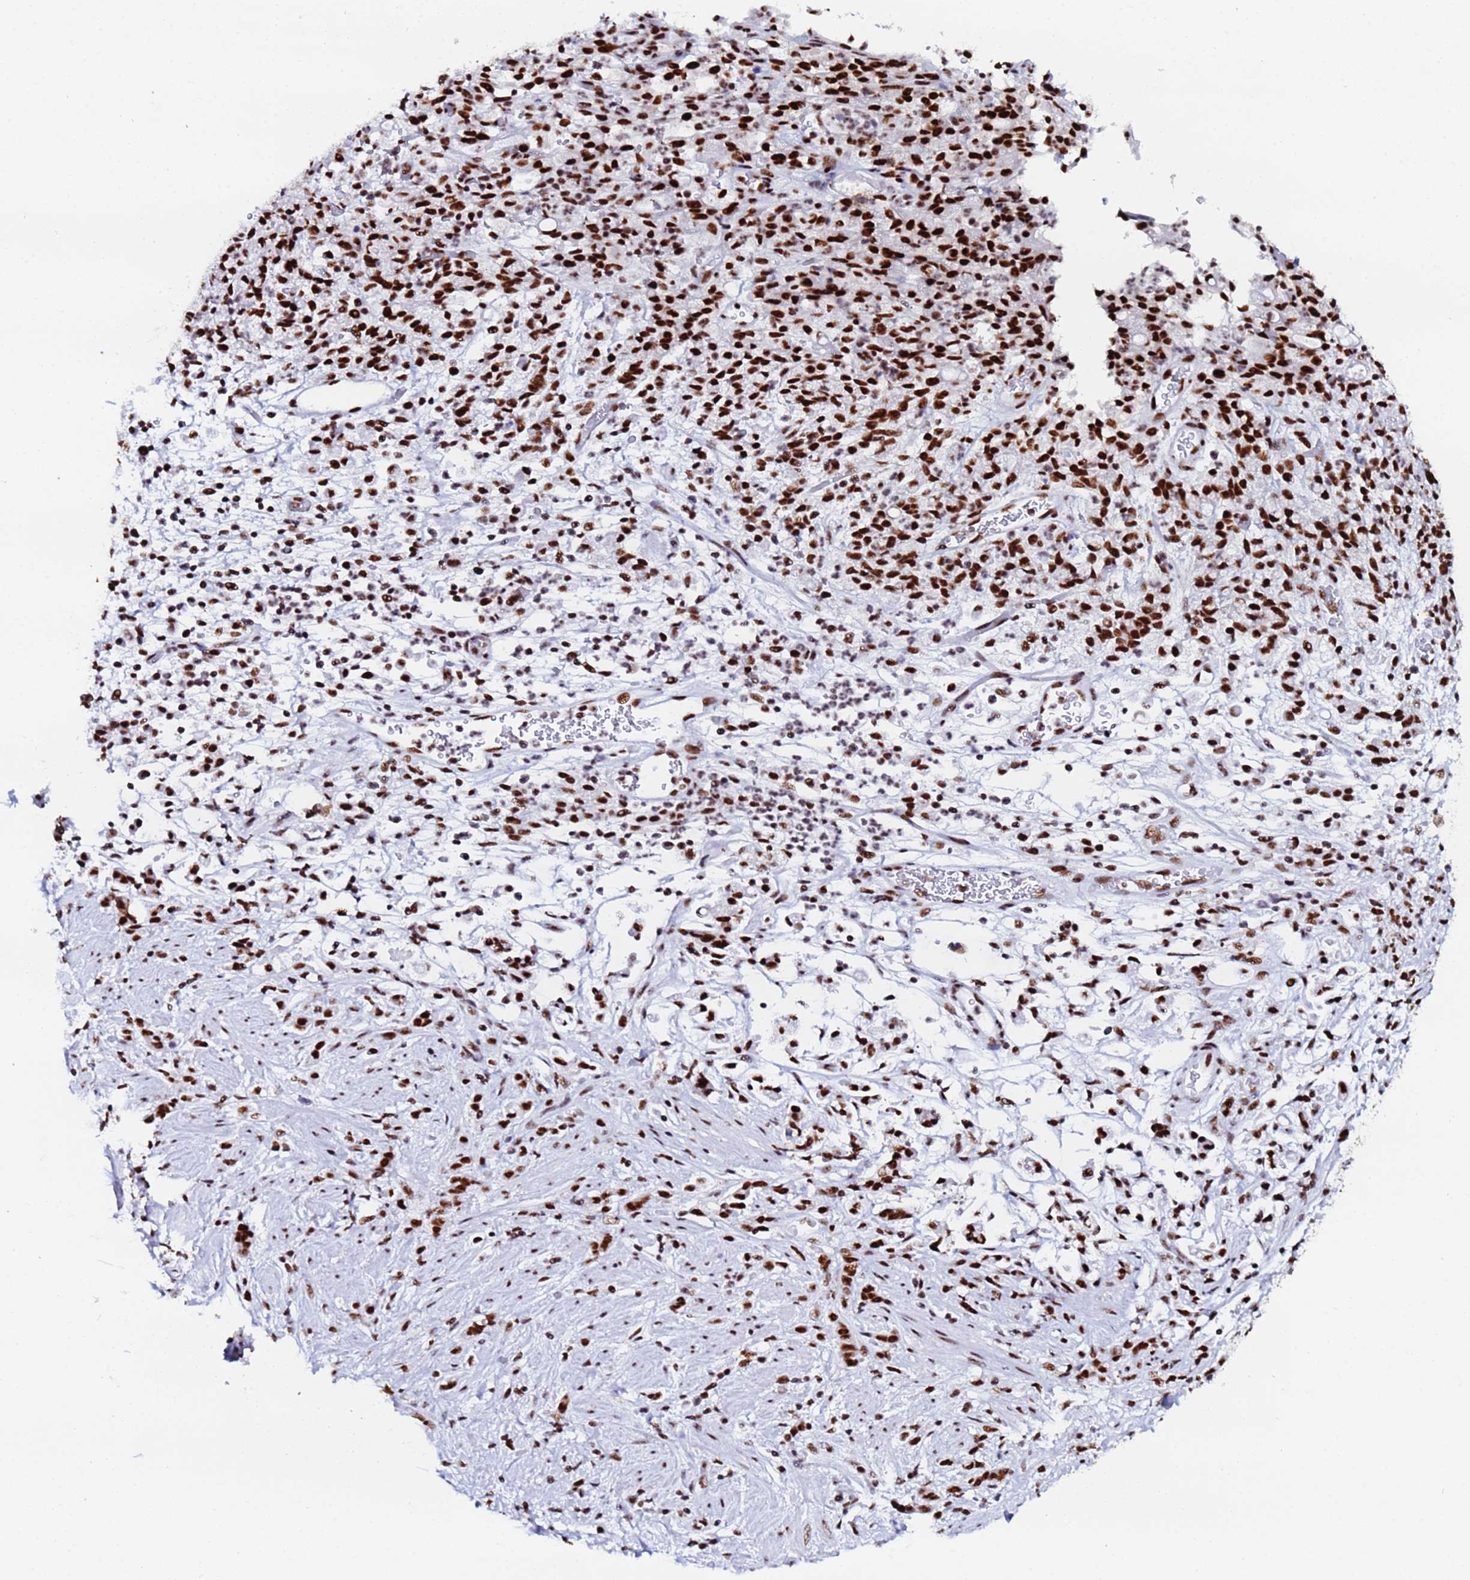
{"staining": {"intensity": "strong", "quantity": ">75%", "location": "nuclear"}, "tissue": "stomach cancer", "cell_type": "Tumor cells", "image_type": "cancer", "snomed": [{"axis": "morphology", "description": "Adenocarcinoma, NOS"}, {"axis": "topography", "description": "Stomach"}], "caption": "Protein expression analysis of adenocarcinoma (stomach) demonstrates strong nuclear positivity in approximately >75% of tumor cells.", "gene": "SNRPA1", "patient": {"sex": "female", "age": 60}}